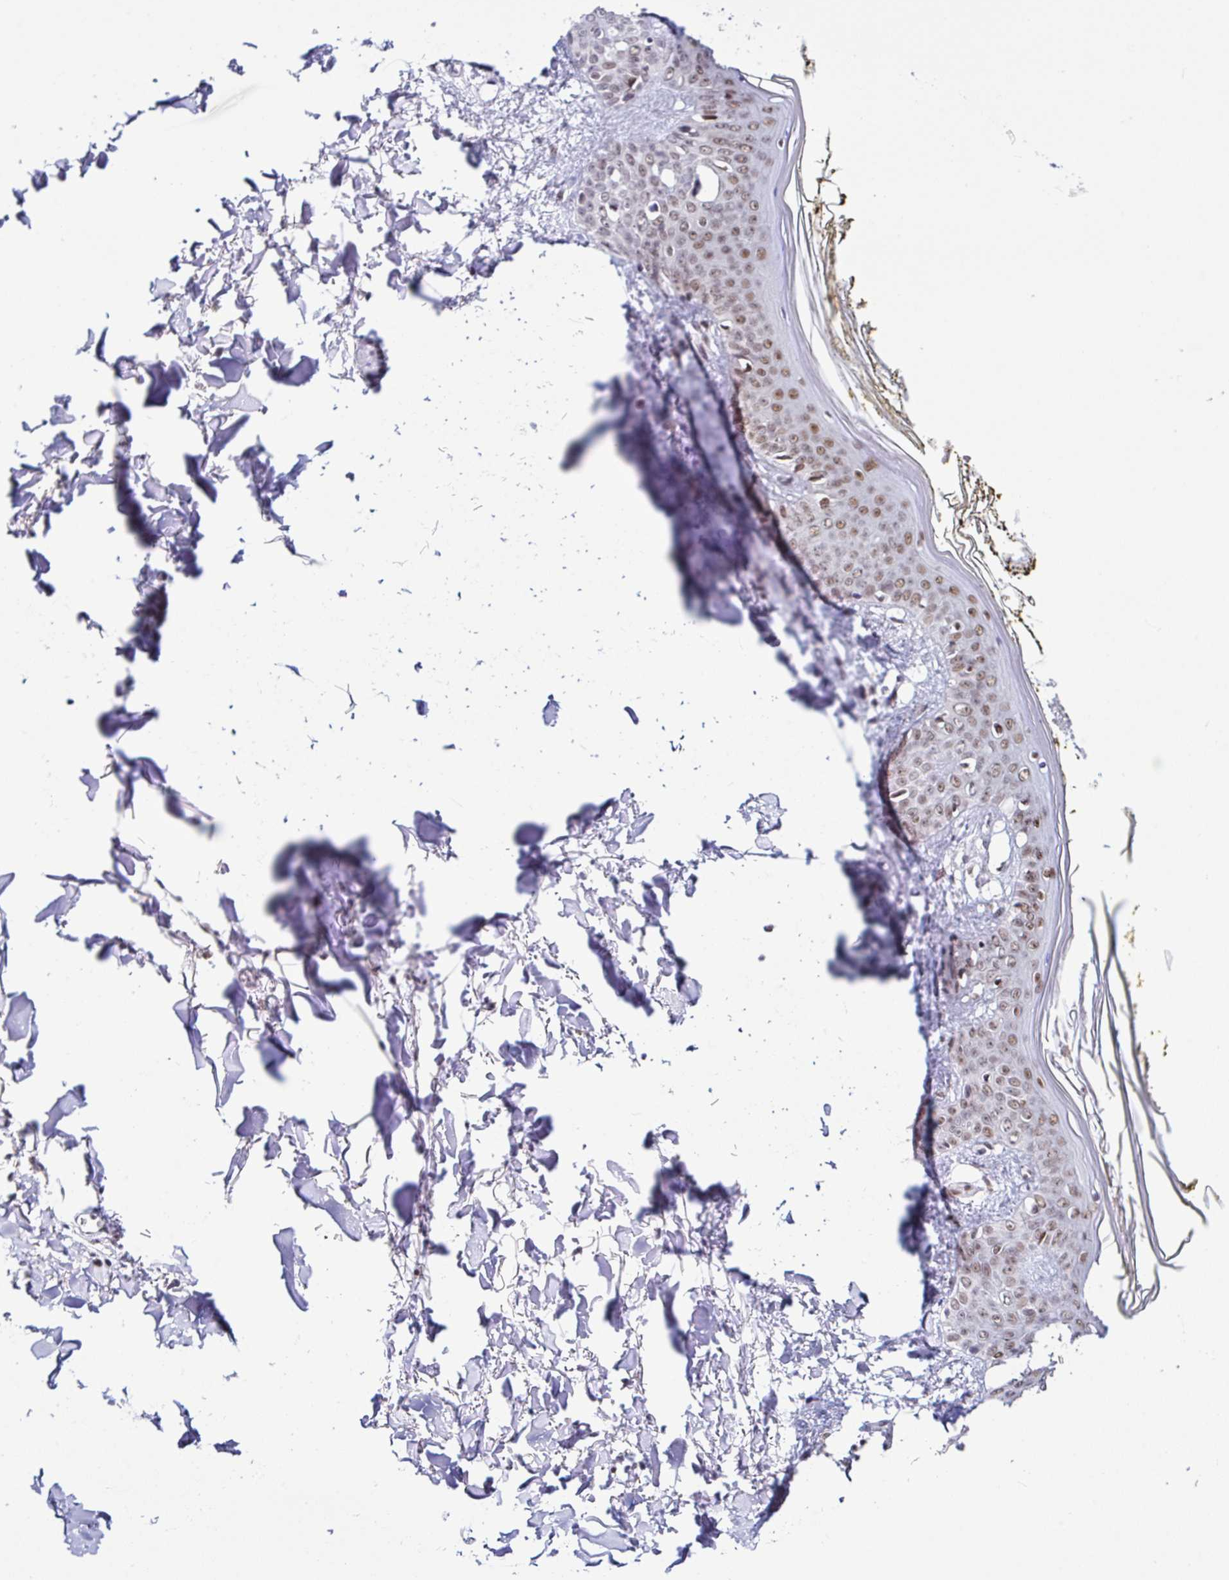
{"staining": {"intensity": "moderate", "quantity": ">75%", "location": "nuclear"}, "tissue": "skin", "cell_type": "Fibroblasts", "image_type": "normal", "snomed": [{"axis": "morphology", "description": "Normal tissue, NOS"}, {"axis": "topography", "description": "Skin"}], "caption": "The histopathology image shows staining of unremarkable skin, revealing moderate nuclear protein expression (brown color) within fibroblasts.", "gene": "DR1", "patient": {"sex": "female", "age": 34}}